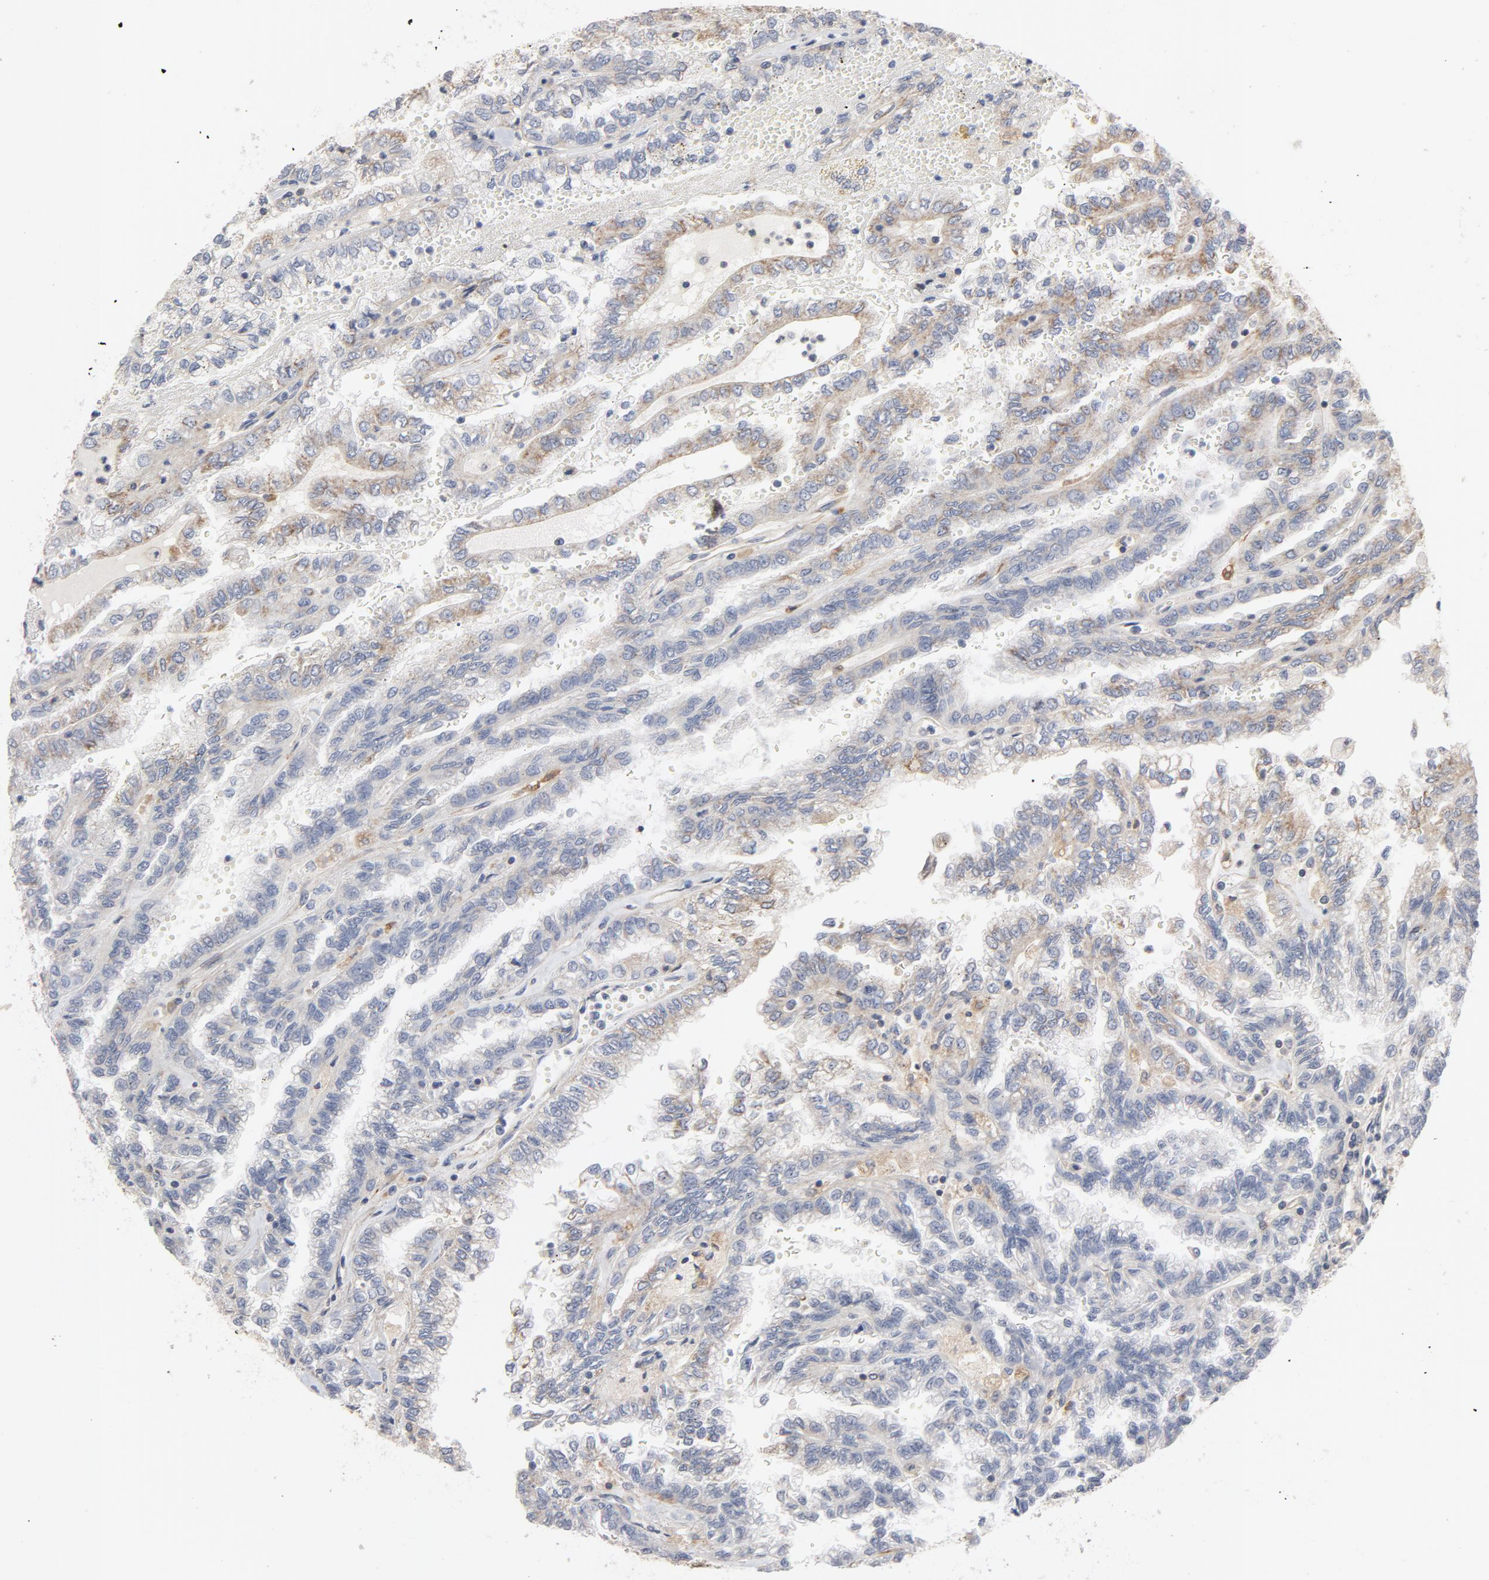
{"staining": {"intensity": "negative", "quantity": "none", "location": "none"}, "tissue": "renal cancer", "cell_type": "Tumor cells", "image_type": "cancer", "snomed": [{"axis": "morphology", "description": "Inflammation, NOS"}, {"axis": "morphology", "description": "Adenocarcinoma, NOS"}, {"axis": "topography", "description": "Kidney"}], "caption": "Human renal adenocarcinoma stained for a protein using immunohistochemistry shows no expression in tumor cells.", "gene": "GNG2", "patient": {"sex": "male", "age": 68}}